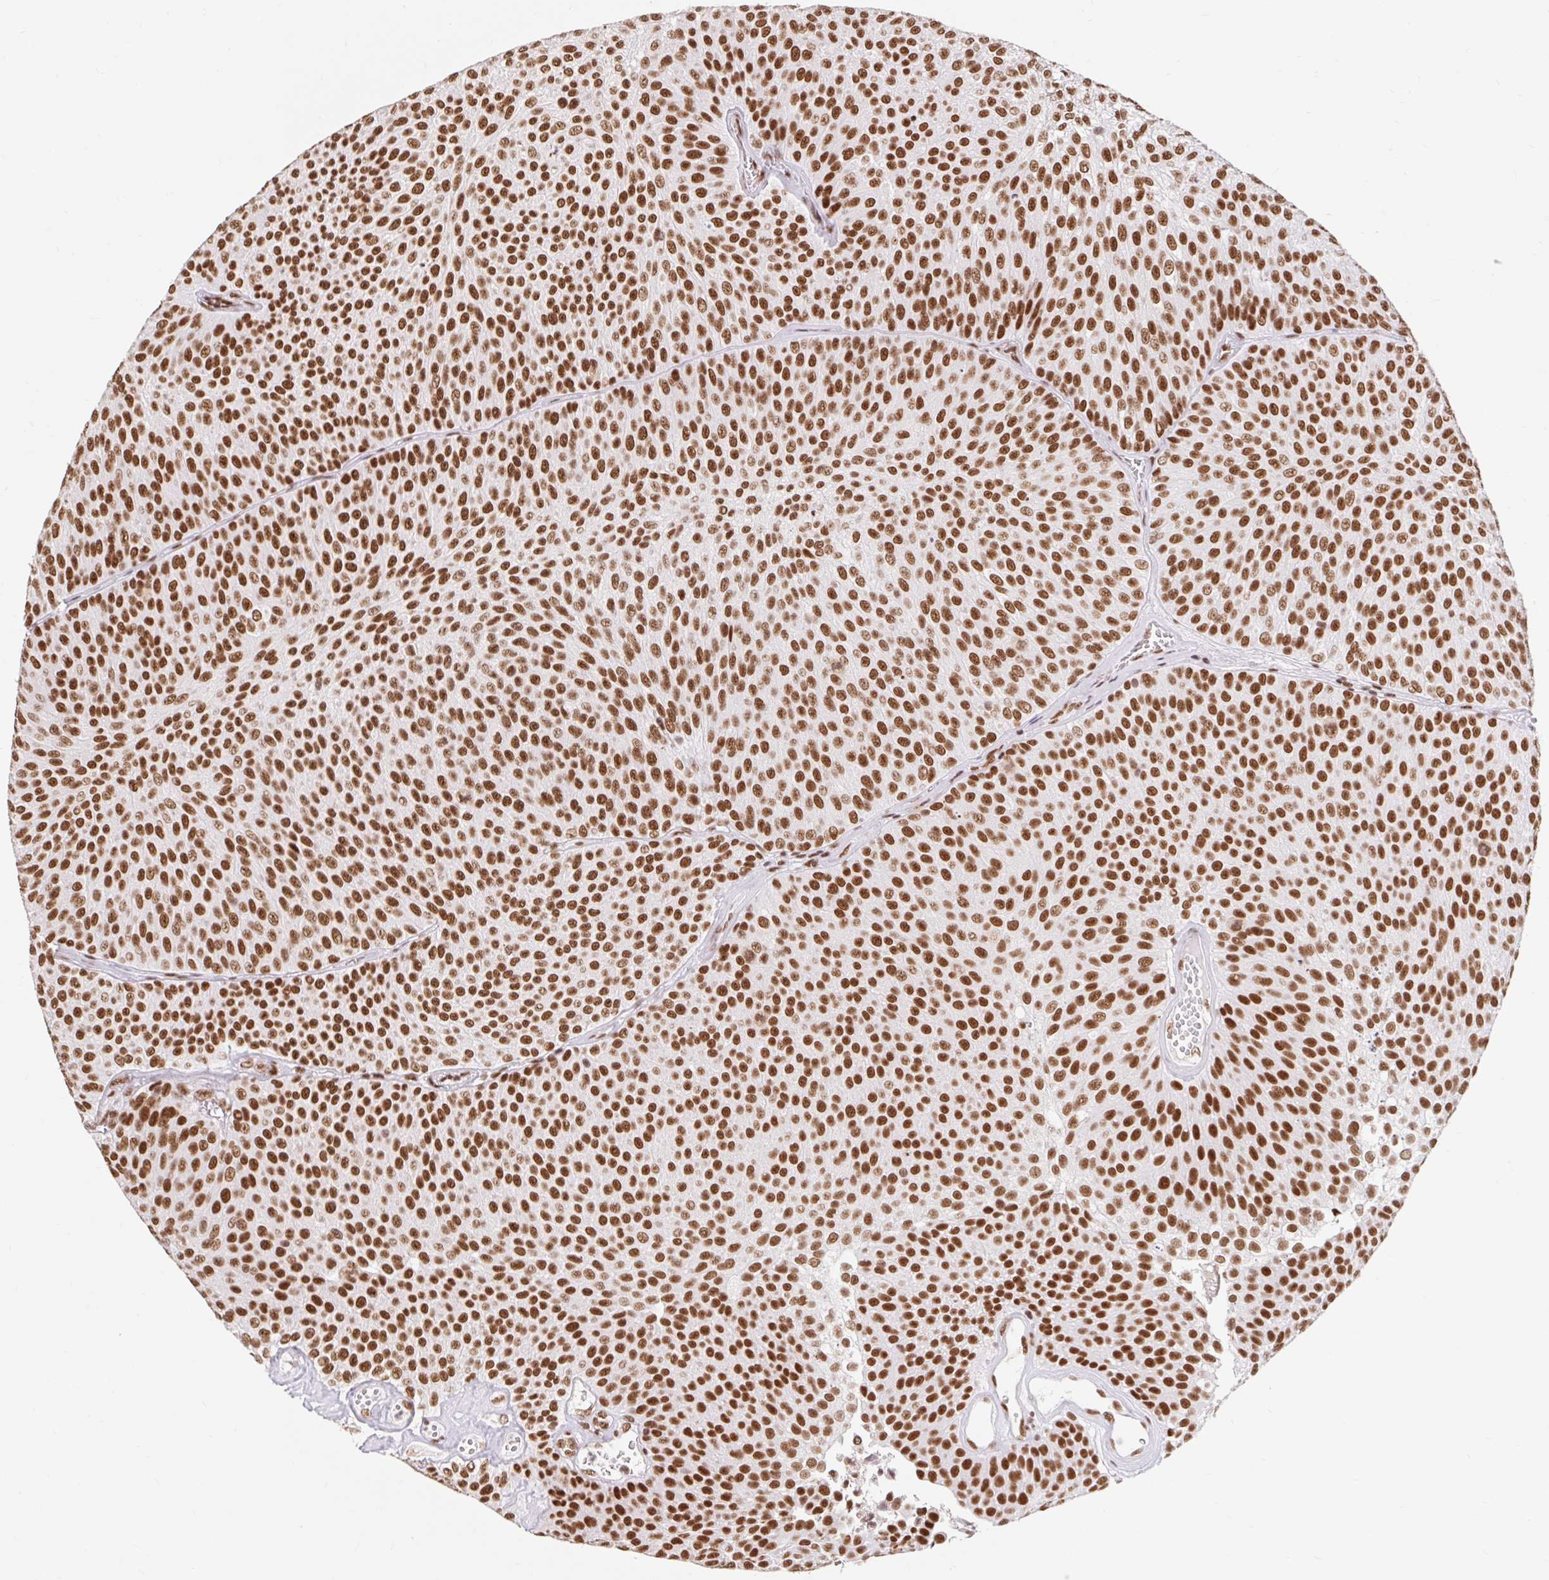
{"staining": {"intensity": "strong", "quantity": ">75%", "location": "nuclear"}, "tissue": "urothelial cancer", "cell_type": "Tumor cells", "image_type": "cancer", "snomed": [{"axis": "morphology", "description": "Urothelial carcinoma, Low grade"}, {"axis": "topography", "description": "Urinary bladder"}], "caption": "The histopathology image demonstrates a brown stain indicating the presence of a protein in the nuclear of tumor cells in low-grade urothelial carcinoma.", "gene": "SRSF10", "patient": {"sex": "female", "age": 79}}